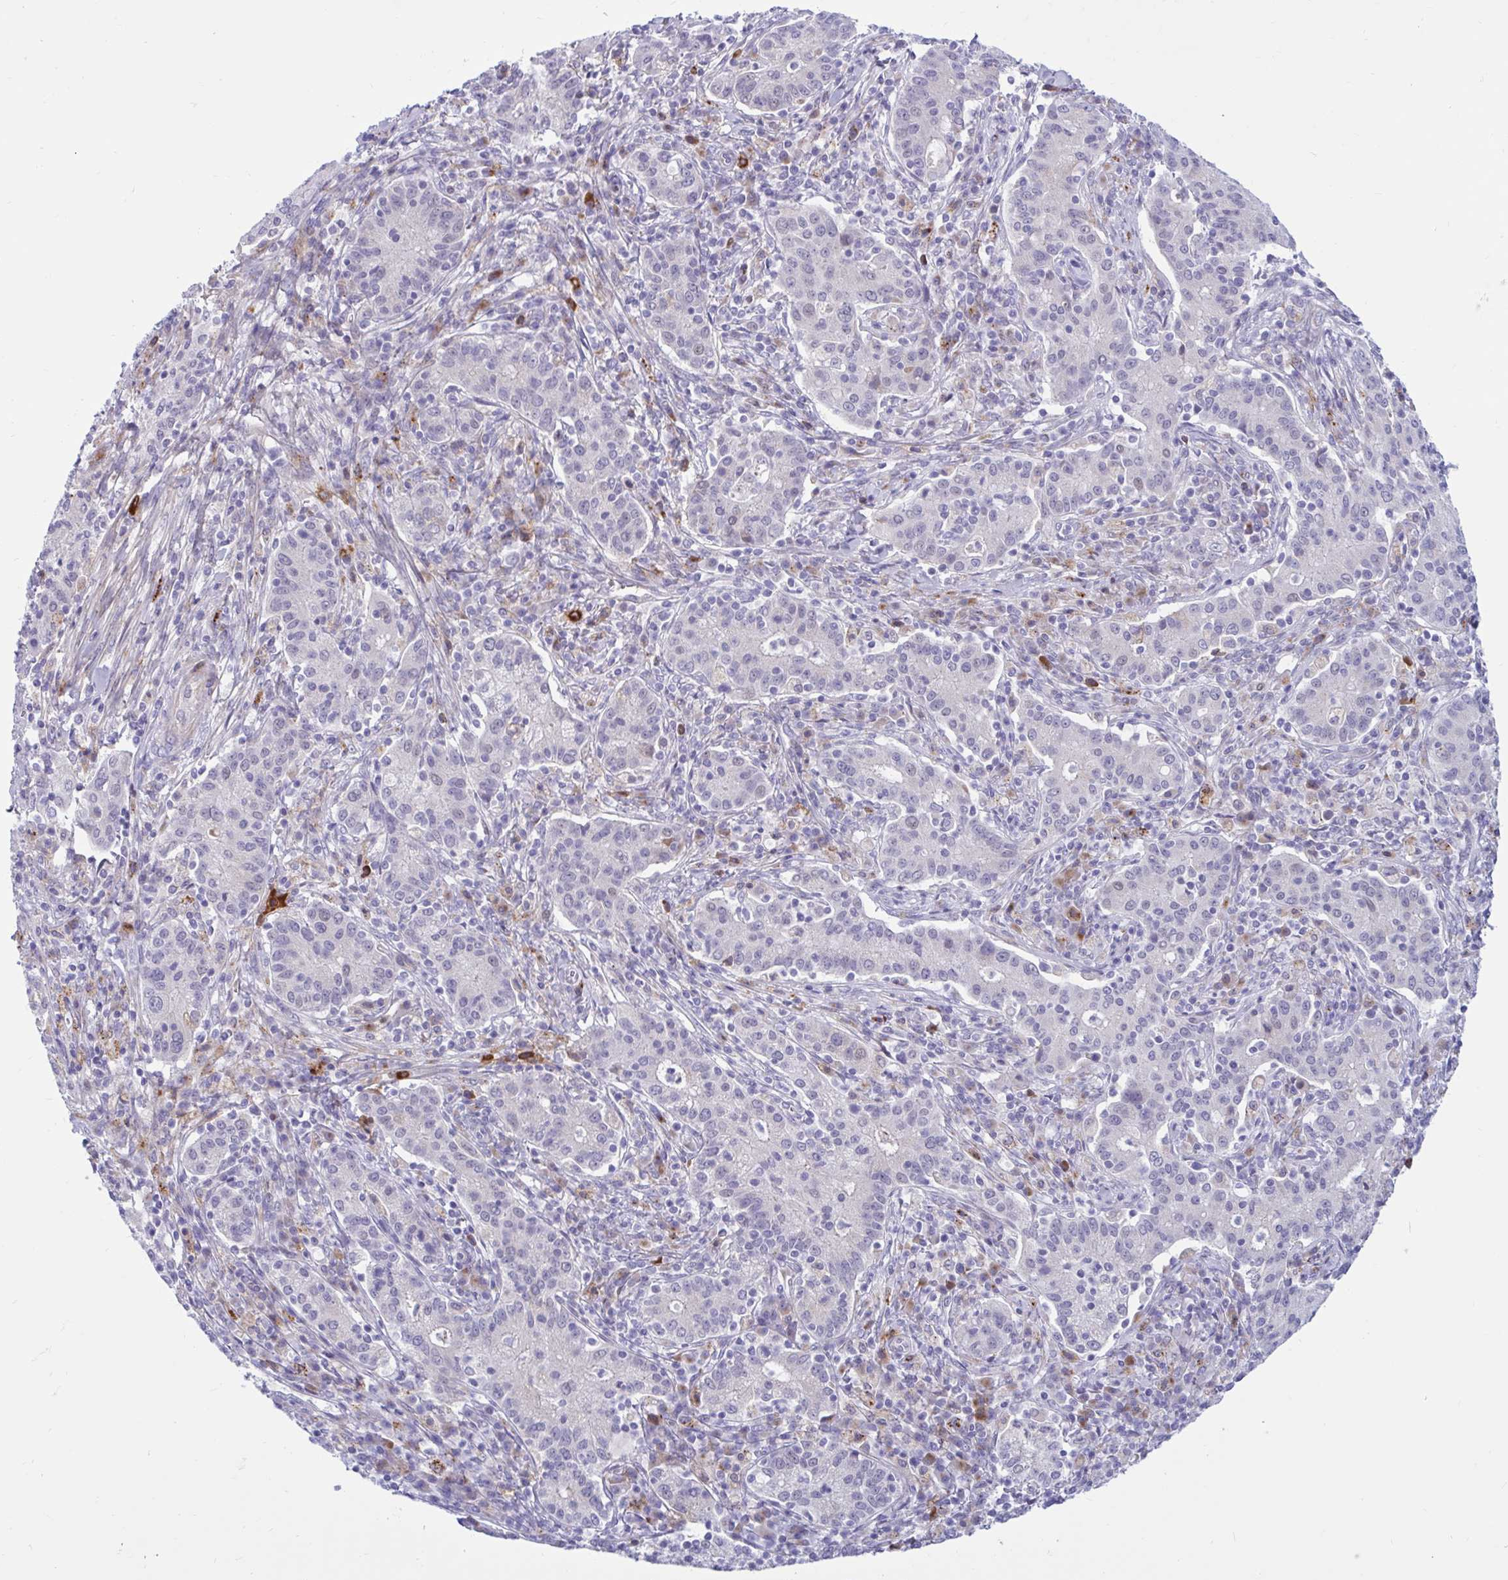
{"staining": {"intensity": "moderate", "quantity": "<25%", "location": "cytoplasmic/membranous"}, "tissue": "cervical cancer", "cell_type": "Tumor cells", "image_type": "cancer", "snomed": [{"axis": "morphology", "description": "Normal tissue, NOS"}, {"axis": "morphology", "description": "Adenocarcinoma, NOS"}, {"axis": "topography", "description": "Cervix"}], "caption": "Immunohistochemical staining of cervical adenocarcinoma shows moderate cytoplasmic/membranous protein positivity in about <25% of tumor cells. The protein is stained brown, and the nuclei are stained in blue (DAB (3,3'-diaminobenzidine) IHC with brightfield microscopy, high magnification).", "gene": "FAM219B", "patient": {"sex": "female", "age": 44}}